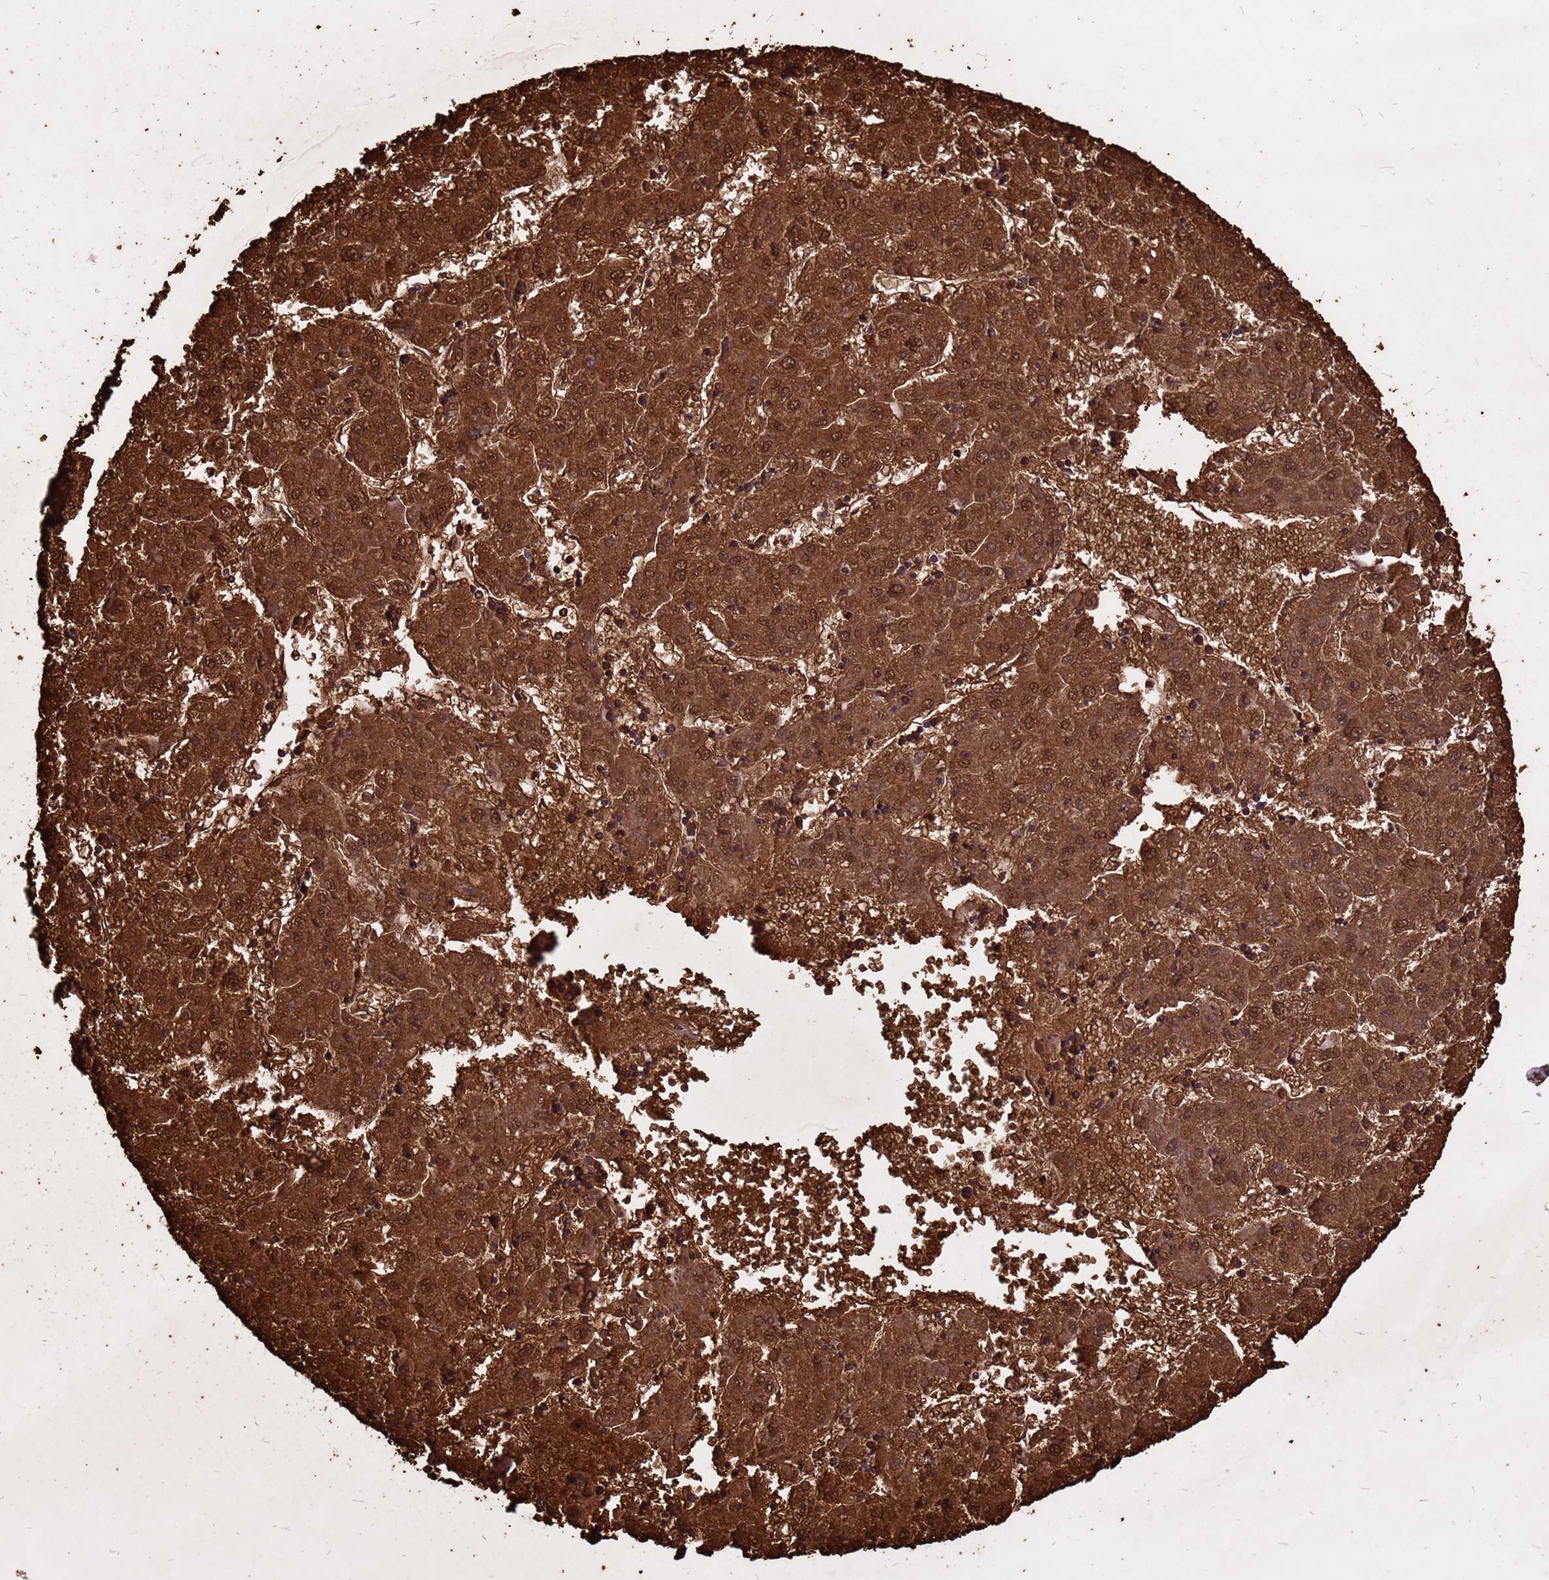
{"staining": {"intensity": "strong", "quantity": ">75%", "location": "cytoplasmic/membranous"}, "tissue": "liver cancer", "cell_type": "Tumor cells", "image_type": "cancer", "snomed": [{"axis": "morphology", "description": "Carcinoma, Hepatocellular, NOS"}, {"axis": "topography", "description": "Liver"}], "caption": "An image of human liver cancer (hepatocellular carcinoma) stained for a protein reveals strong cytoplasmic/membranous brown staining in tumor cells.", "gene": "HBA2", "patient": {"sex": "male", "age": 72}}